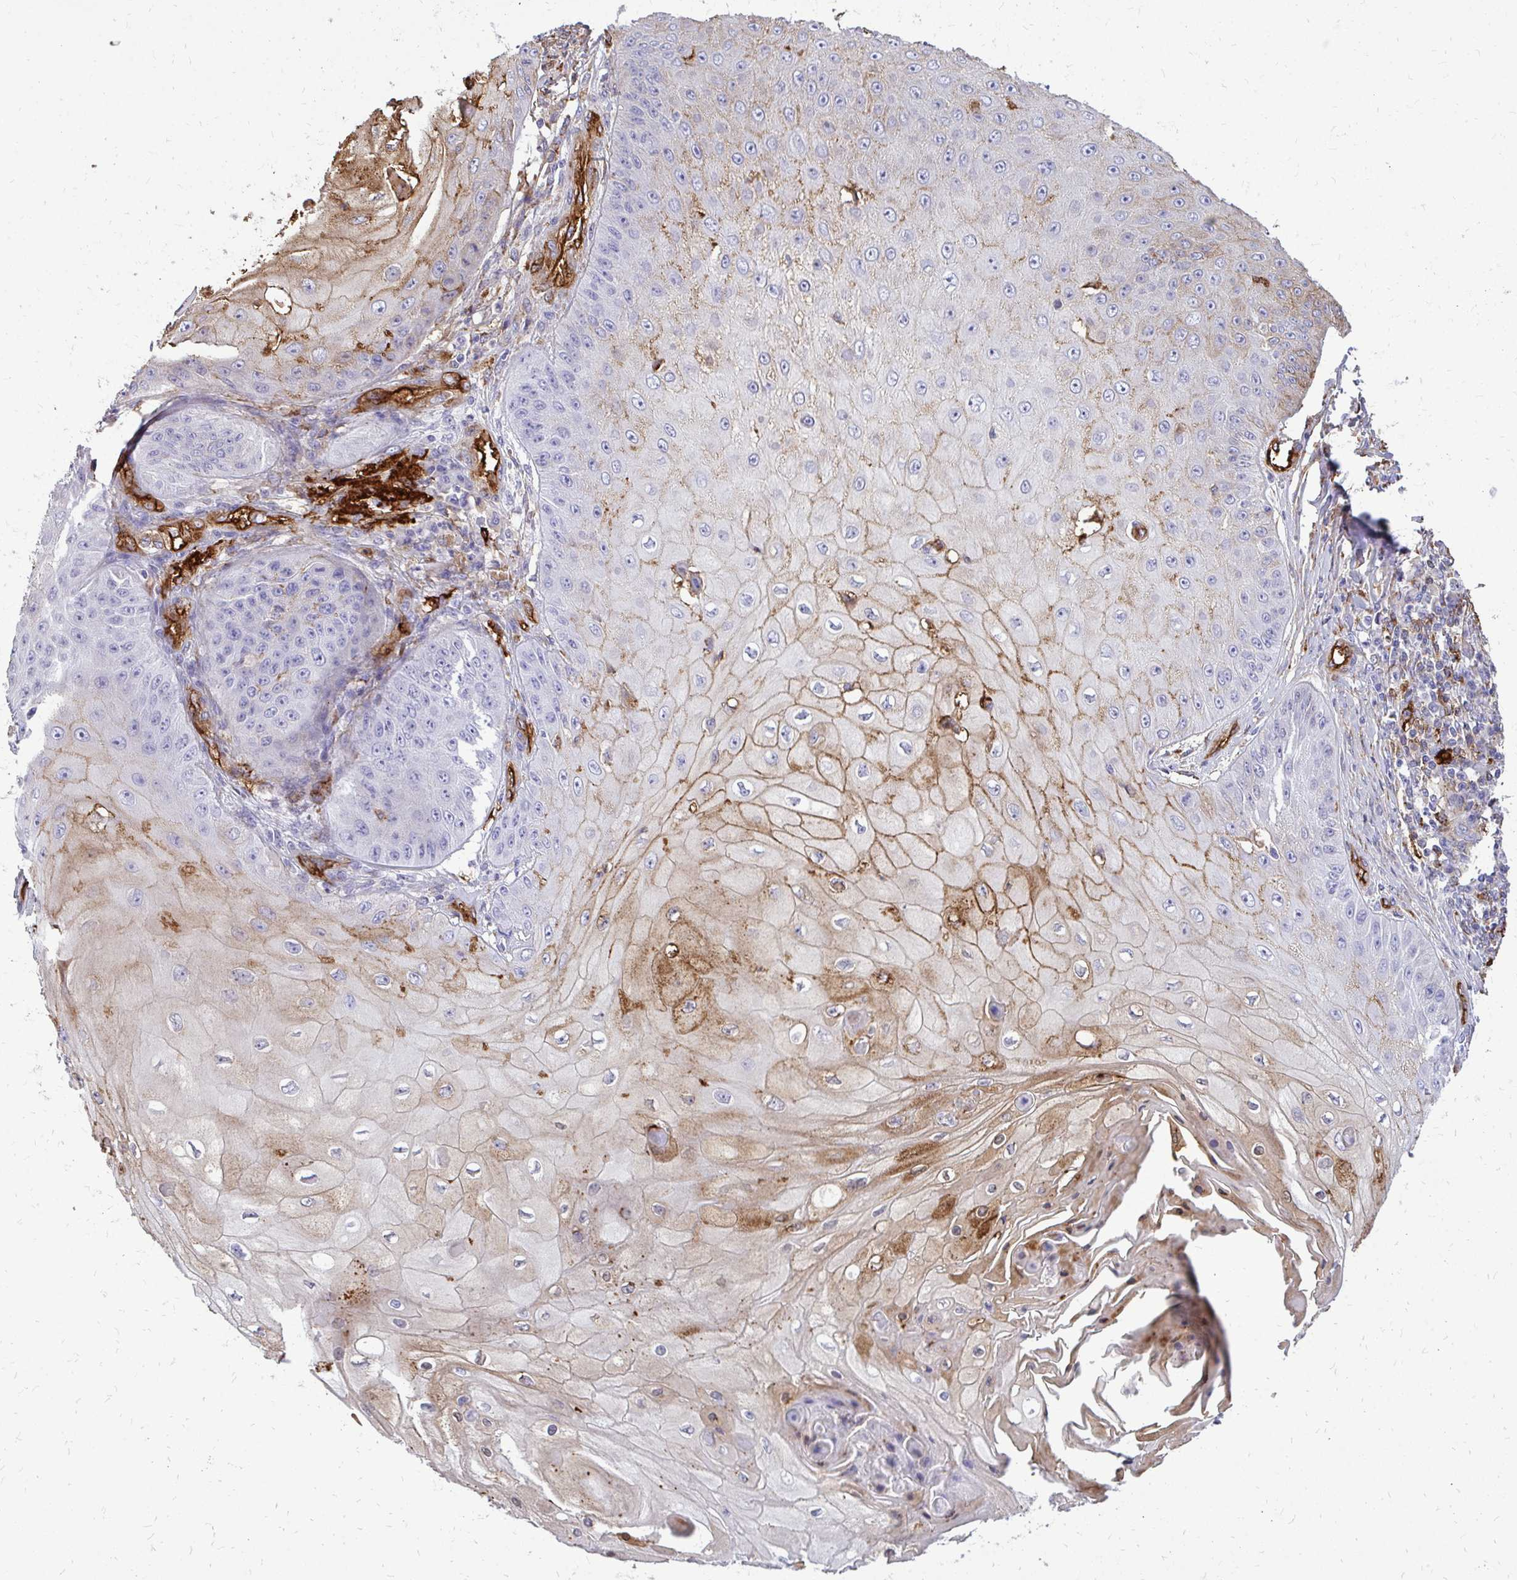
{"staining": {"intensity": "moderate", "quantity": "<25%", "location": "cytoplasmic/membranous"}, "tissue": "skin cancer", "cell_type": "Tumor cells", "image_type": "cancer", "snomed": [{"axis": "morphology", "description": "Squamous cell carcinoma, NOS"}, {"axis": "topography", "description": "Skin"}], "caption": "This is a photomicrograph of immunohistochemistry (IHC) staining of skin cancer, which shows moderate positivity in the cytoplasmic/membranous of tumor cells.", "gene": "MARCKSL1", "patient": {"sex": "male", "age": 70}}